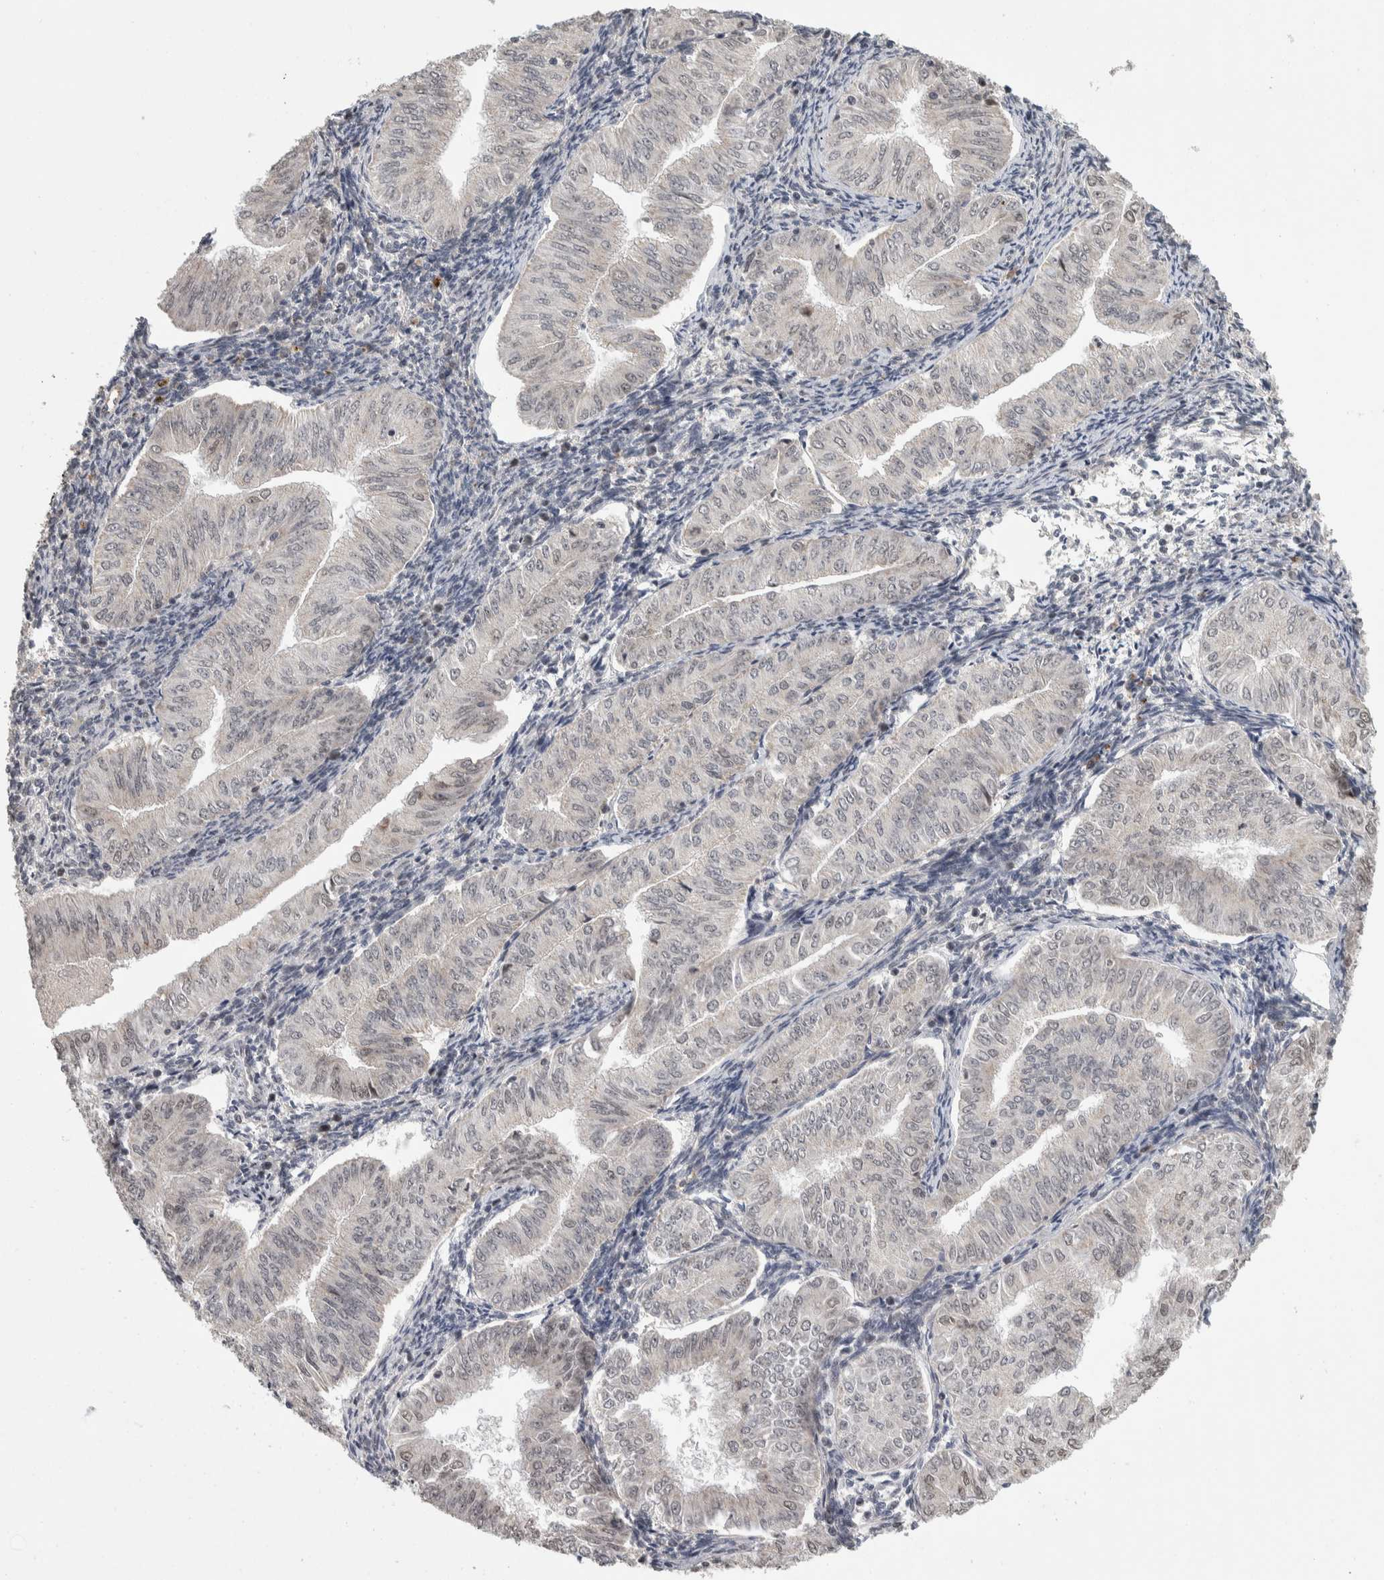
{"staining": {"intensity": "weak", "quantity": "<25%", "location": "nuclear"}, "tissue": "endometrial cancer", "cell_type": "Tumor cells", "image_type": "cancer", "snomed": [{"axis": "morphology", "description": "Normal tissue, NOS"}, {"axis": "morphology", "description": "Adenocarcinoma, NOS"}, {"axis": "topography", "description": "Endometrium"}], "caption": "The image reveals no significant positivity in tumor cells of endometrial cancer (adenocarcinoma).", "gene": "ZNF592", "patient": {"sex": "female", "age": 53}}